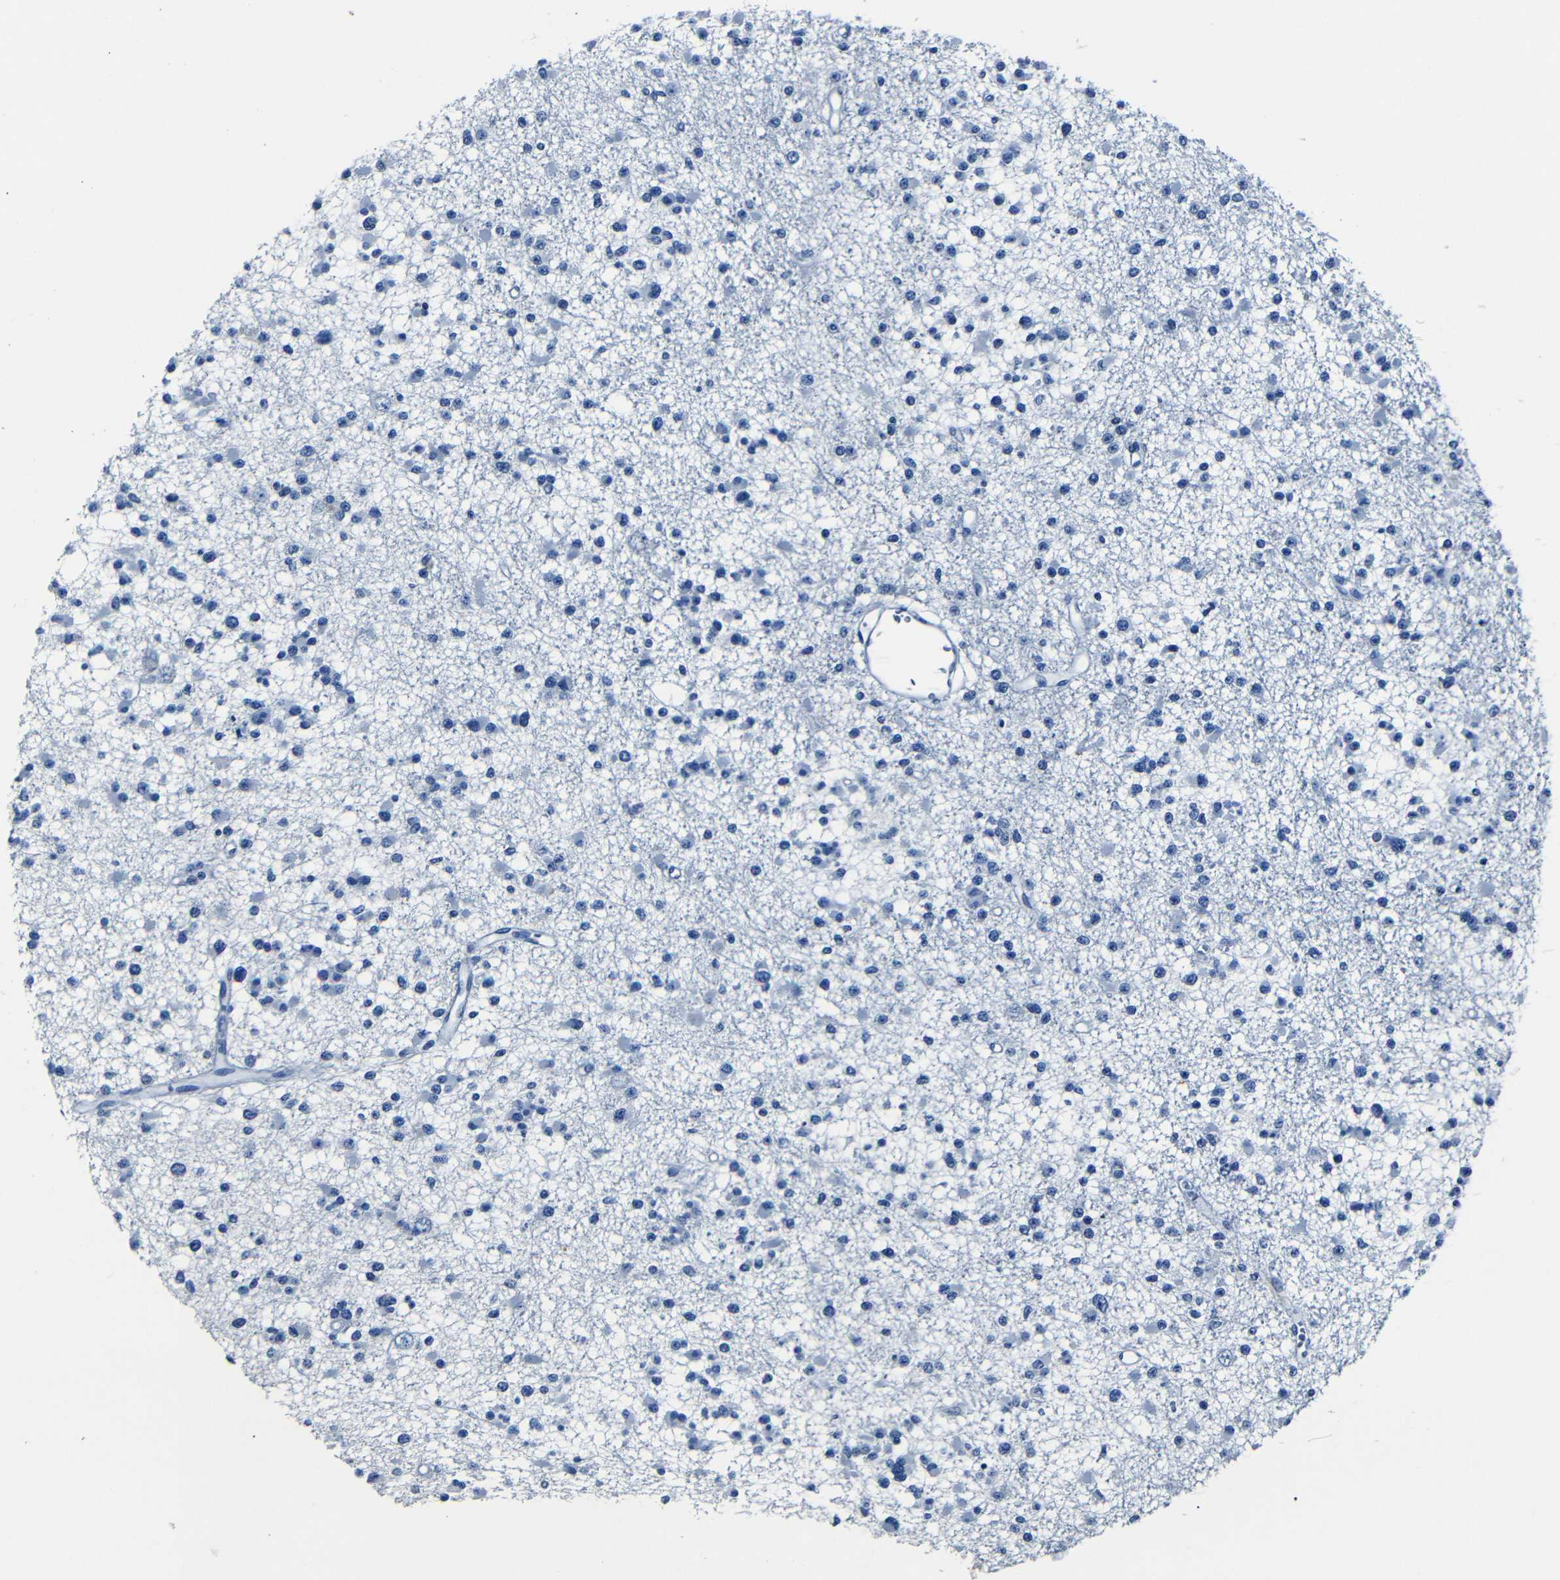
{"staining": {"intensity": "negative", "quantity": "none", "location": "none"}, "tissue": "glioma", "cell_type": "Tumor cells", "image_type": "cancer", "snomed": [{"axis": "morphology", "description": "Glioma, malignant, Low grade"}, {"axis": "topography", "description": "Brain"}], "caption": "Glioma stained for a protein using IHC displays no expression tumor cells.", "gene": "NCMAP", "patient": {"sex": "female", "age": 22}}